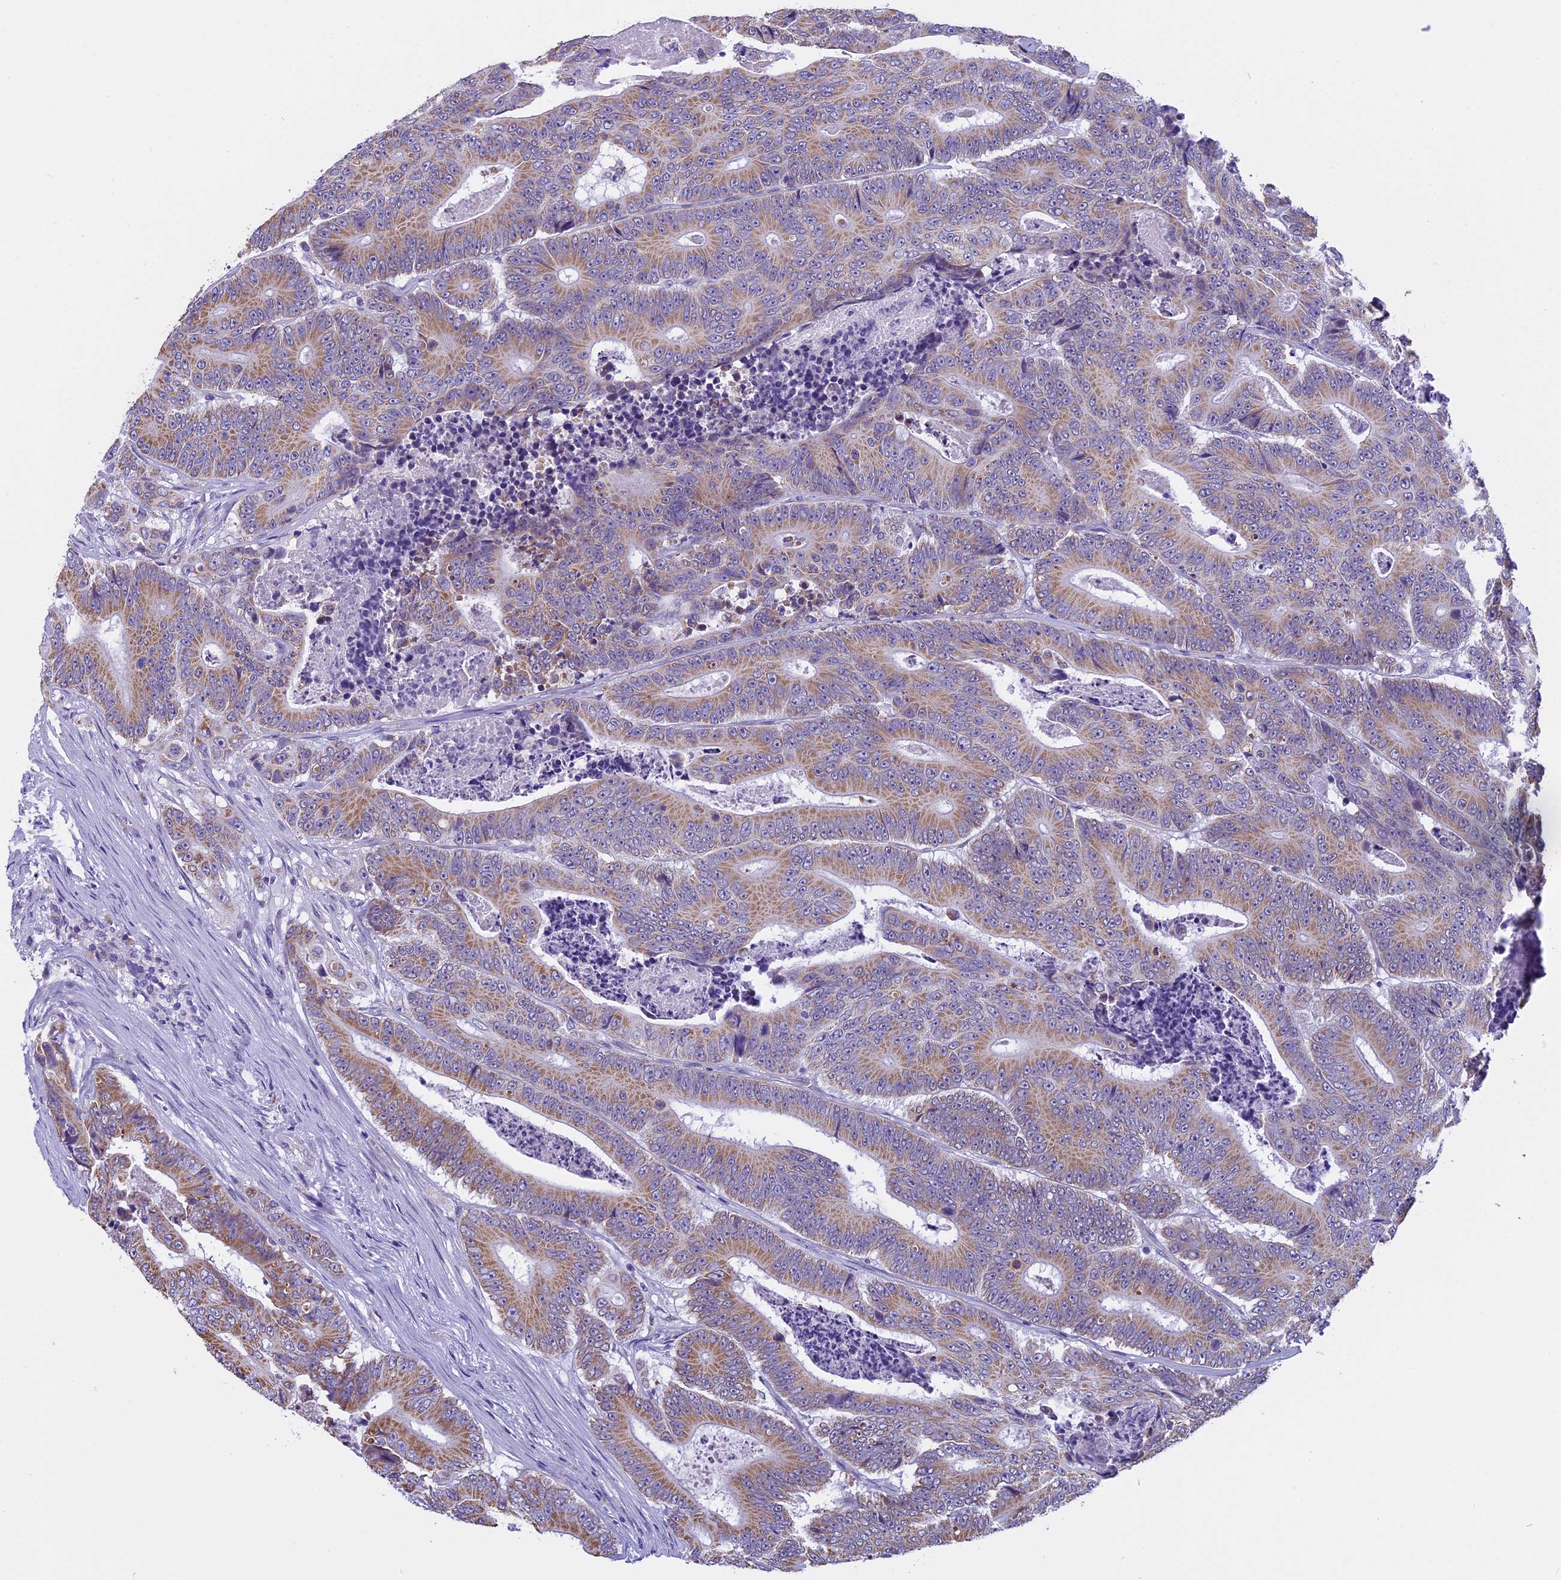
{"staining": {"intensity": "moderate", "quantity": ">75%", "location": "cytoplasmic/membranous"}, "tissue": "colorectal cancer", "cell_type": "Tumor cells", "image_type": "cancer", "snomed": [{"axis": "morphology", "description": "Adenocarcinoma, NOS"}, {"axis": "topography", "description": "Colon"}], "caption": "IHC (DAB (3,3'-diaminobenzidine)) staining of colorectal adenocarcinoma shows moderate cytoplasmic/membranous protein positivity in about >75% of tumor cells.", "gene": "ZNF317", "patient": {"sex": "male", "age": 83}}